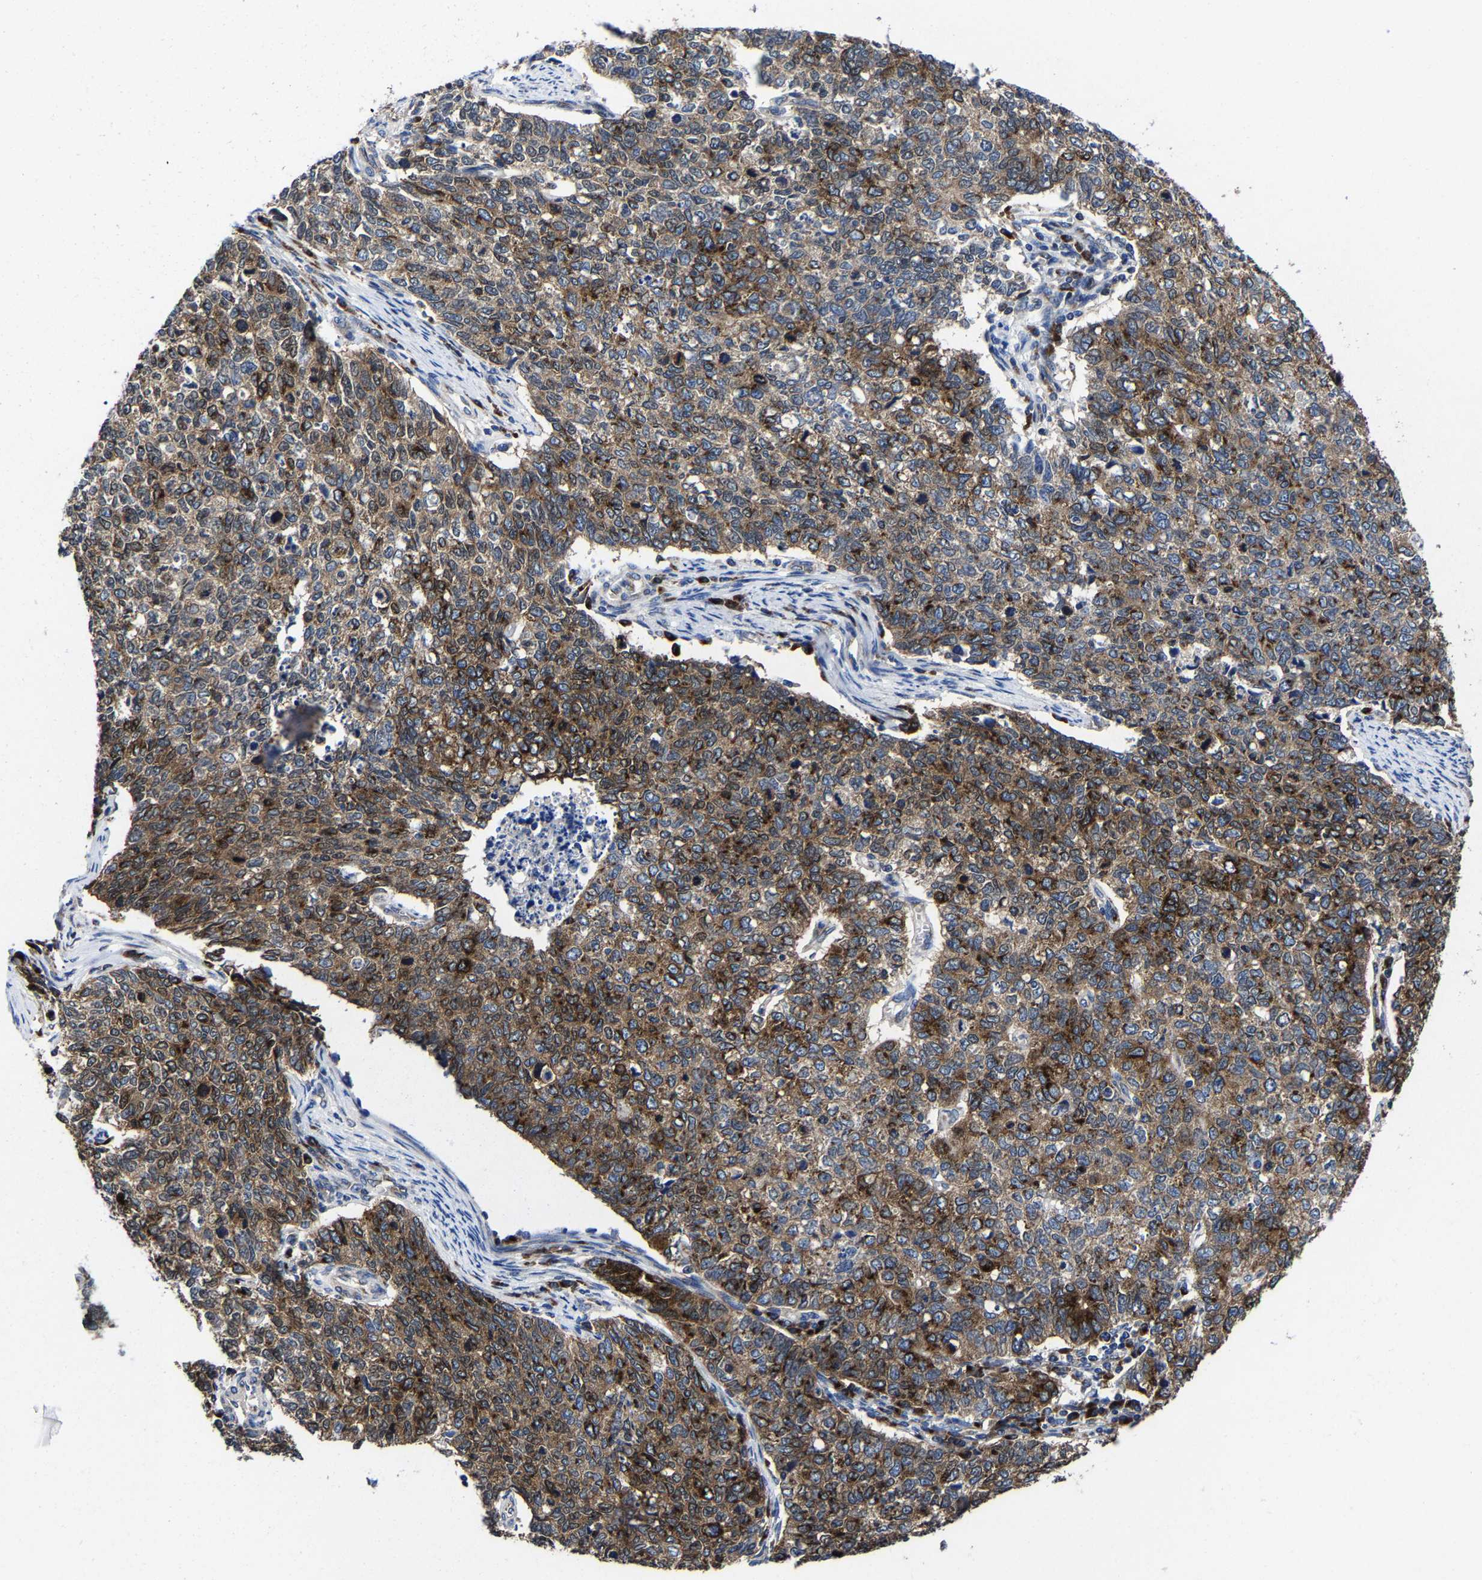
{"staining": {"intensity": "strong", "quantity": "25%-75%", "location": "cytoplasmic/membranous"}, "tissue": "cervical cancer", "cell_type": "Tumor cells", "image_type": "cancer", "snomed": [{"axis": "morphology", "description": "Squamous cell carcinoma, NOS"}, {"axis": "topography", "description": "Cervix"}], "caption": "DAB immunohistochemical staining of squamous cell carcinoma (cervical) demonstrates strong cytoplasmic/membranous protein positivity in about 25%-75% of tumor cells.", "gene": "EBAG9", "patient": {"sex": "female", "age": 63}}